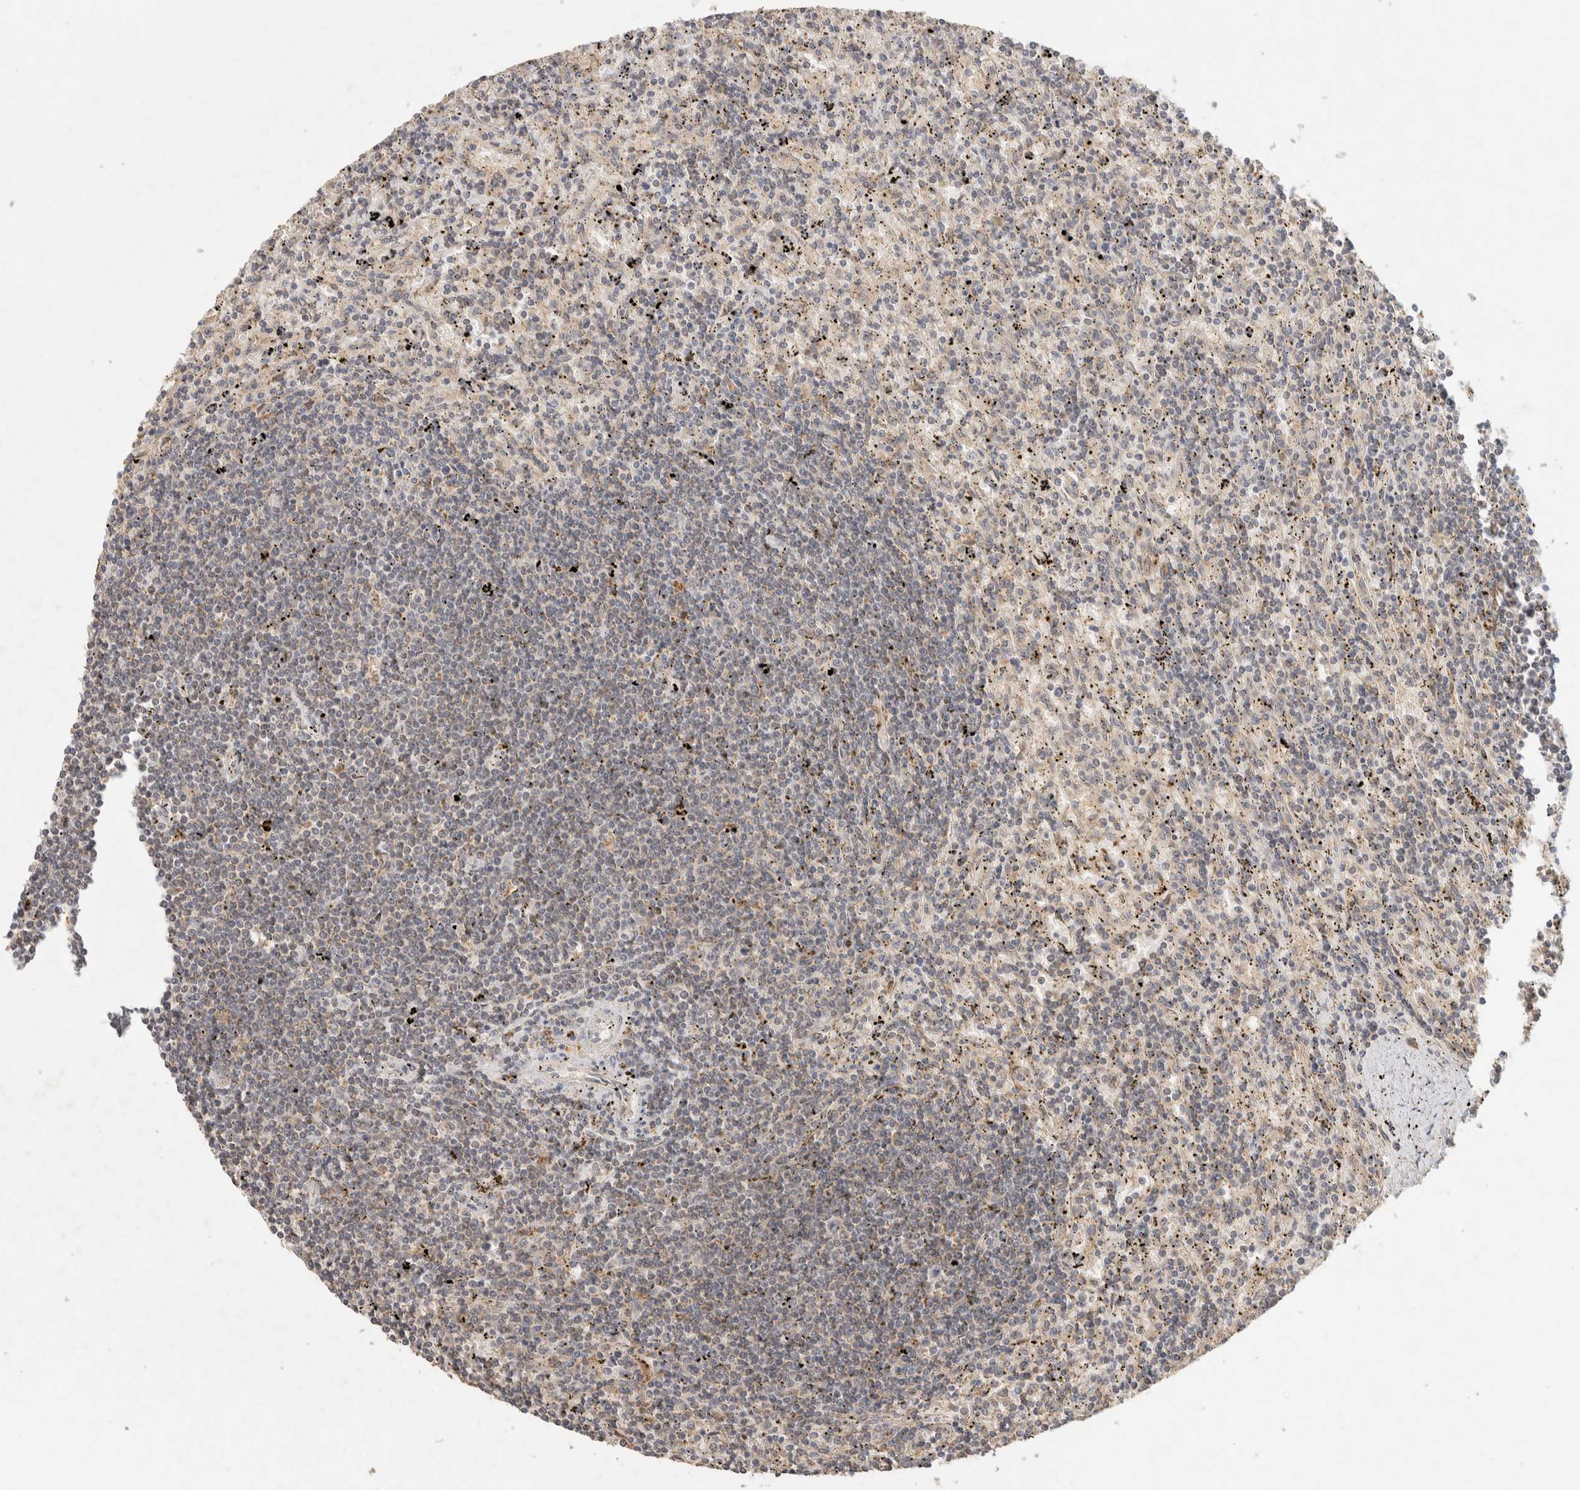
{"staining": {"intensity": "weak", "quantity": "<25%", "location": "cytoplasmic/membranous"}, "tissue": "lymphoma", "cell_type": "Tumor cells", "image_type": "cancer", "snomed": [{"axis": "morphology", "description": "Malignant lymphoma, non-Hodgkin's type, Low grade"}, {"axis": "topography", "description": "Spleen"}], "caption": "A micrograph of human low-grade malignant lymphoma, non-Hodgkin's type is negative for staining in tumor cells. Nuclei are stained in blue.", "gene": "ITPA", "patient": {"sex": "male", "age": 76}}